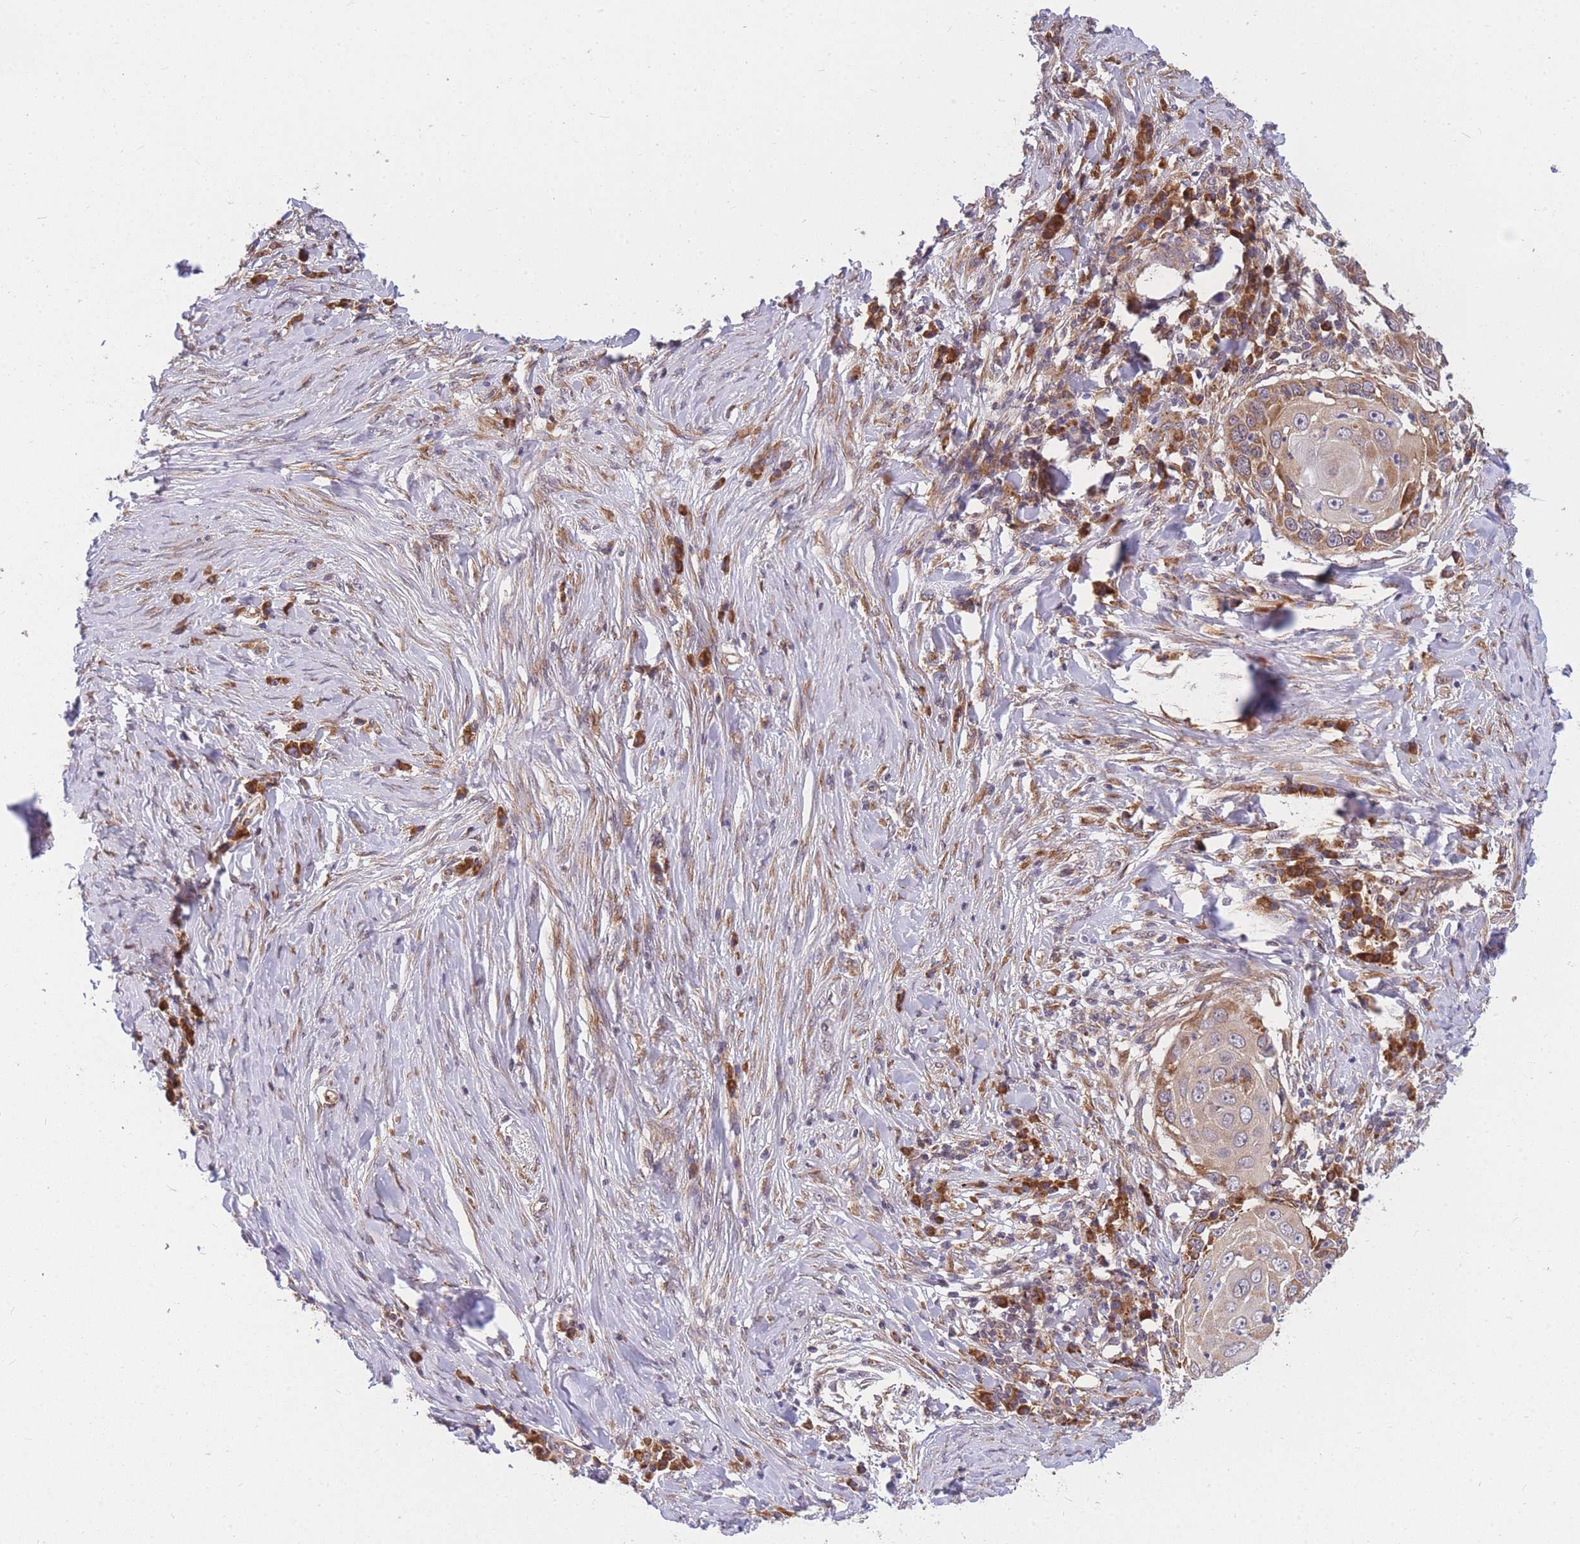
{"staining": {"intensity": "moderate", "quantity": ">75%", "location": "cytoplasmic/membranous"}, "tissue": "skin cancer", "cell_type": "Tumor cells", "image_type": "cancer", "snomed": [{"axis": "morphology", "description": "Squamous cell carcinoma, NOS"}, {"axis": "topography", "description": "Skin"}], "caption": "Immunohistochemistry of human skin cancer (squamous cell carcinoma) displays medium levels of moderate cytoplasmic/membranous expression in about >75% of tumor cells.", "gene": "MRPL23", "patient": {"sex": "female", "age": 44}}